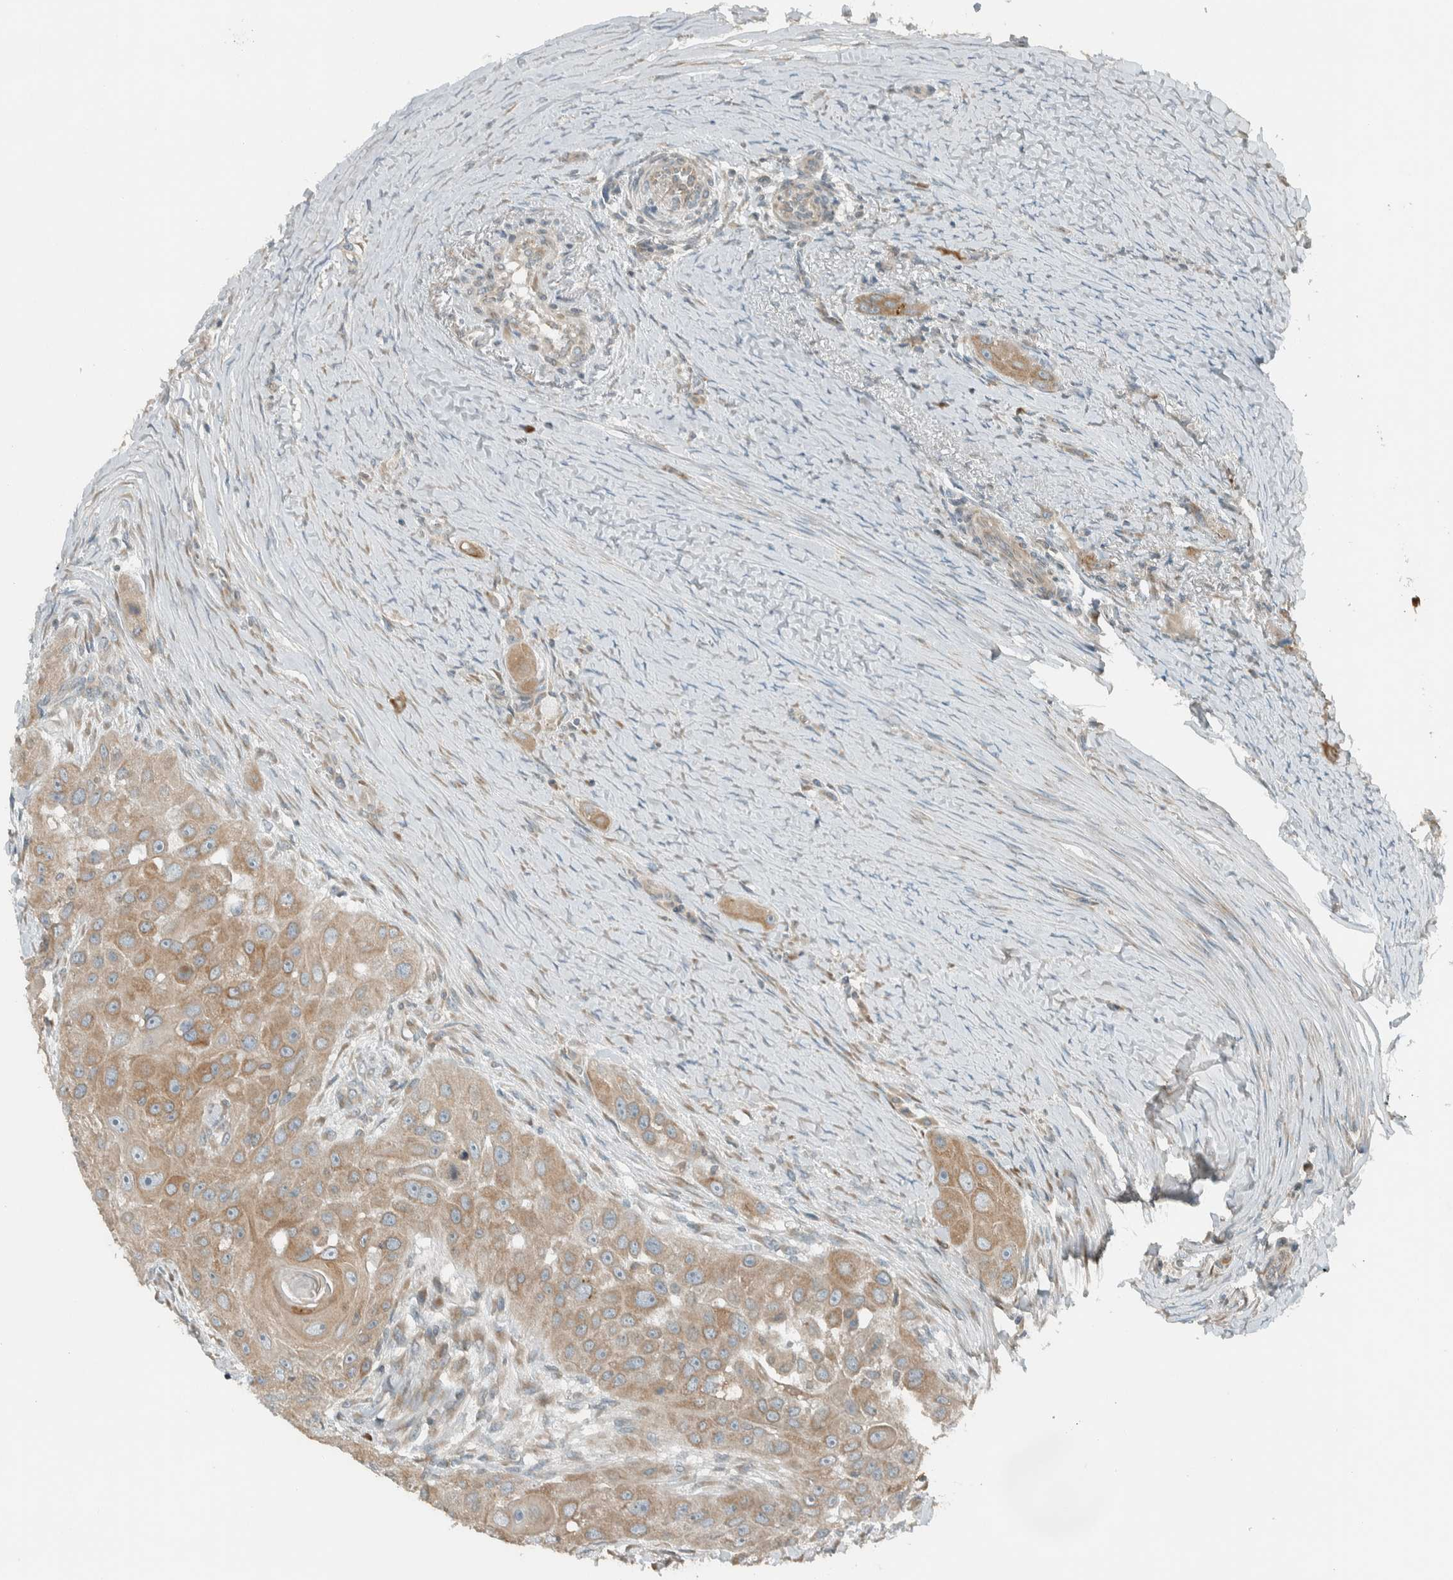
{"staining": {"intensity": "moderate", "quantity": ">75%", "location": "cytoplasmic/membranous"}, "tissue": "head and neck cancer", "cell_type": "Tumor cells", "image_type": "cancer", "snomed": [{"axis": "morphology", "description": "Normal tissue, NOS"}, {"axis": "morphology", "description": "Squamous cell carcinoma, NOS"}, {"axis": "topography", "description": "Skeletal muscle"}, {"axis": "topography", "description": "Head-Neck"}], "caption": "A high-resolution histopathology image shows IHC staining of head and neck squamous cell carcinoma, which exhibits moderate cytoplasmic/membranous expression in approximately >75% of tumor cells.", "gene": "SEL1L", "patient": {"sex": "male", "age": 51}}